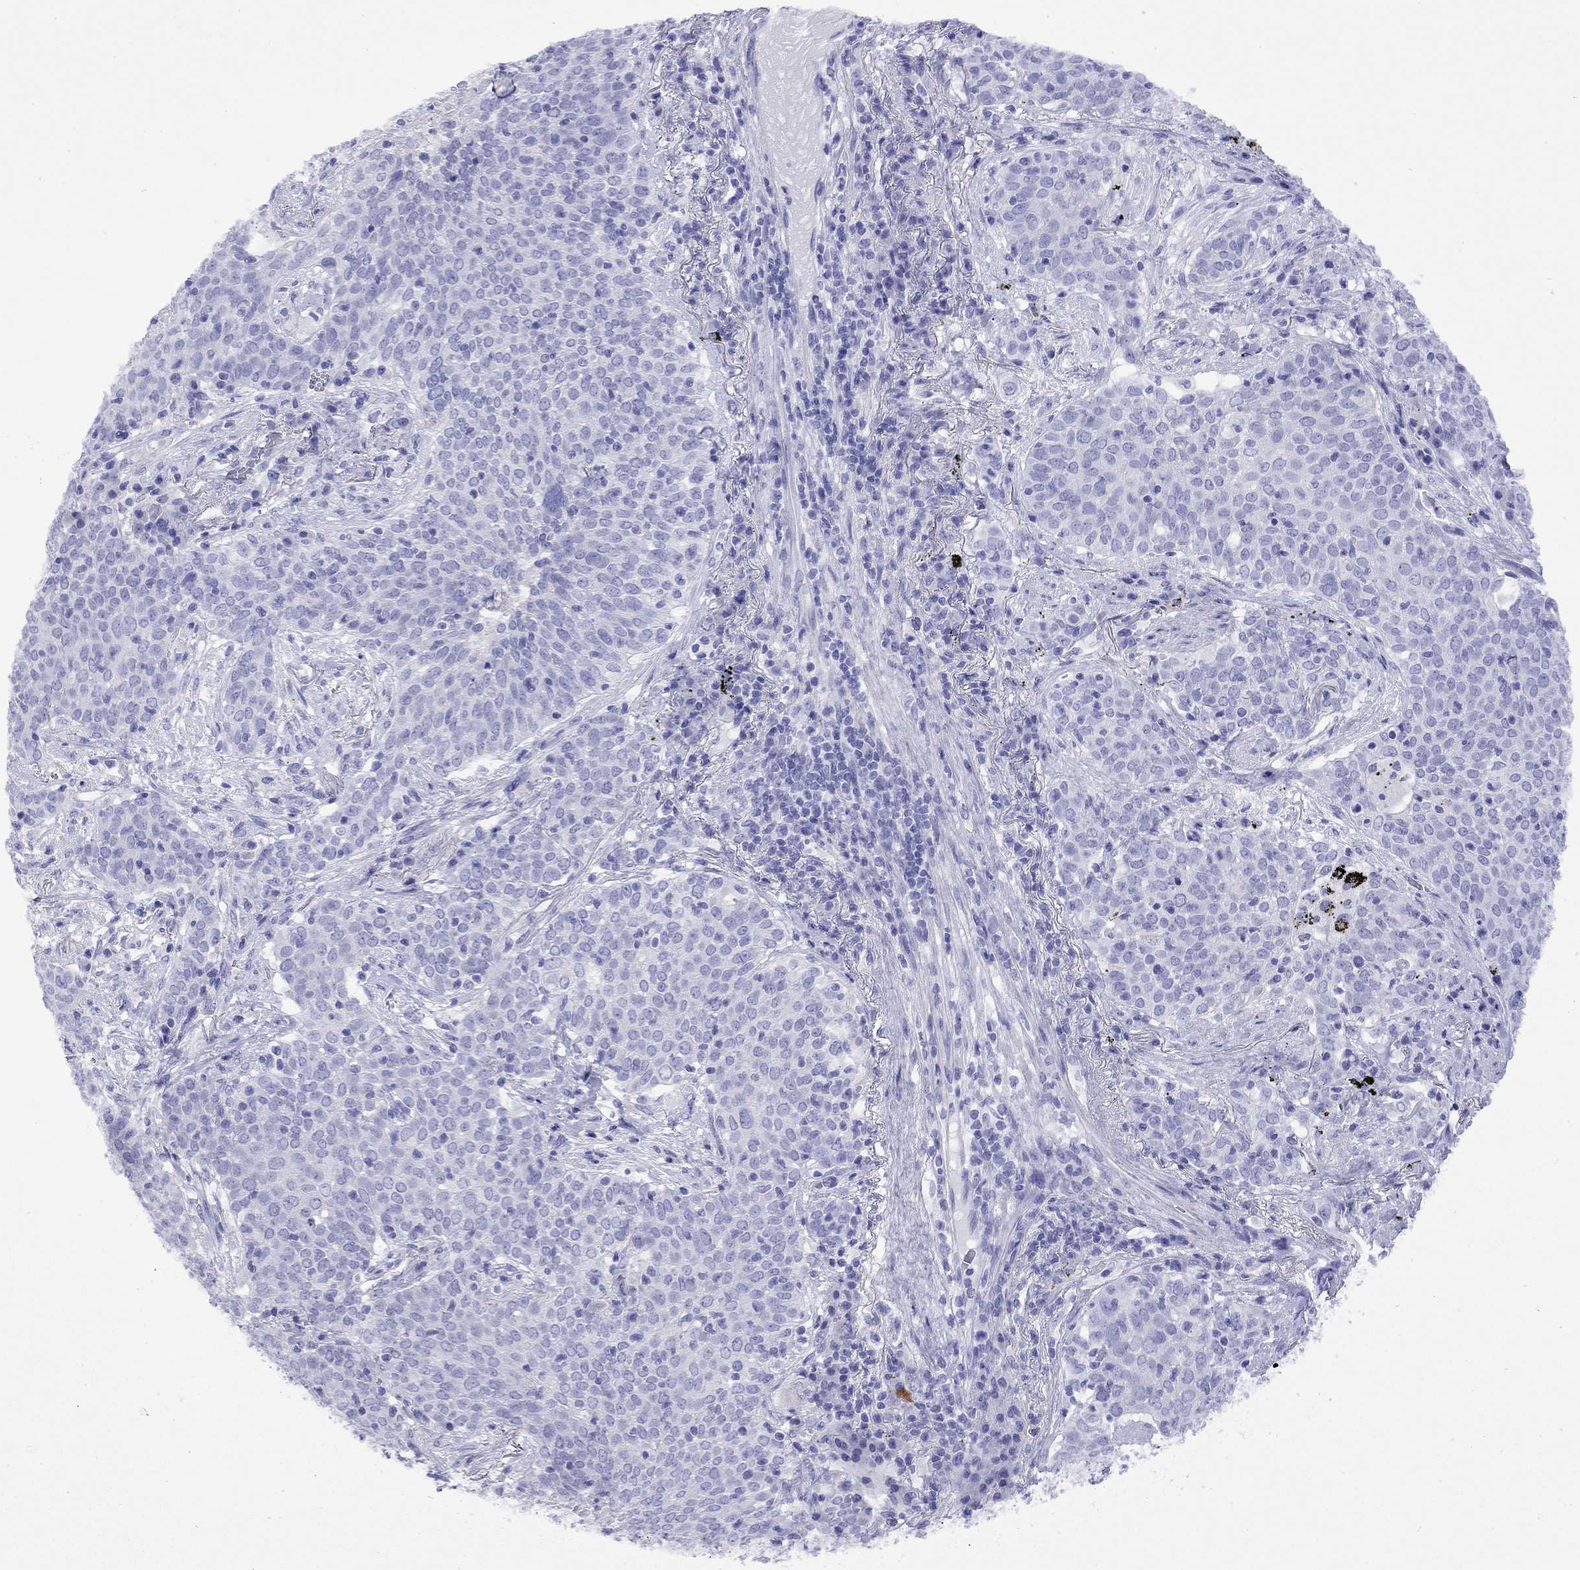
{"staining": {"intensity": "negative", "quantity": "none", "location": "none"}, "tissue": "lung cancer", "cell_type": "Tumor cells", "image_type": "cancer", "snomed": [{"axis": "morphology", "description": "Squamous cell carcinoma, NOS"}, {"axis": "topography", "description": "Lung"}], "caption": "Immunohistochemical staining of lung cancer shows no significant staining in tumor cells. (Brightfield microscopy of DAB (3,3'-diaminobenzidine) IHC at high magnification).", "gene": "FIGLA", "patient": {"sex": "male", "age": 82}}